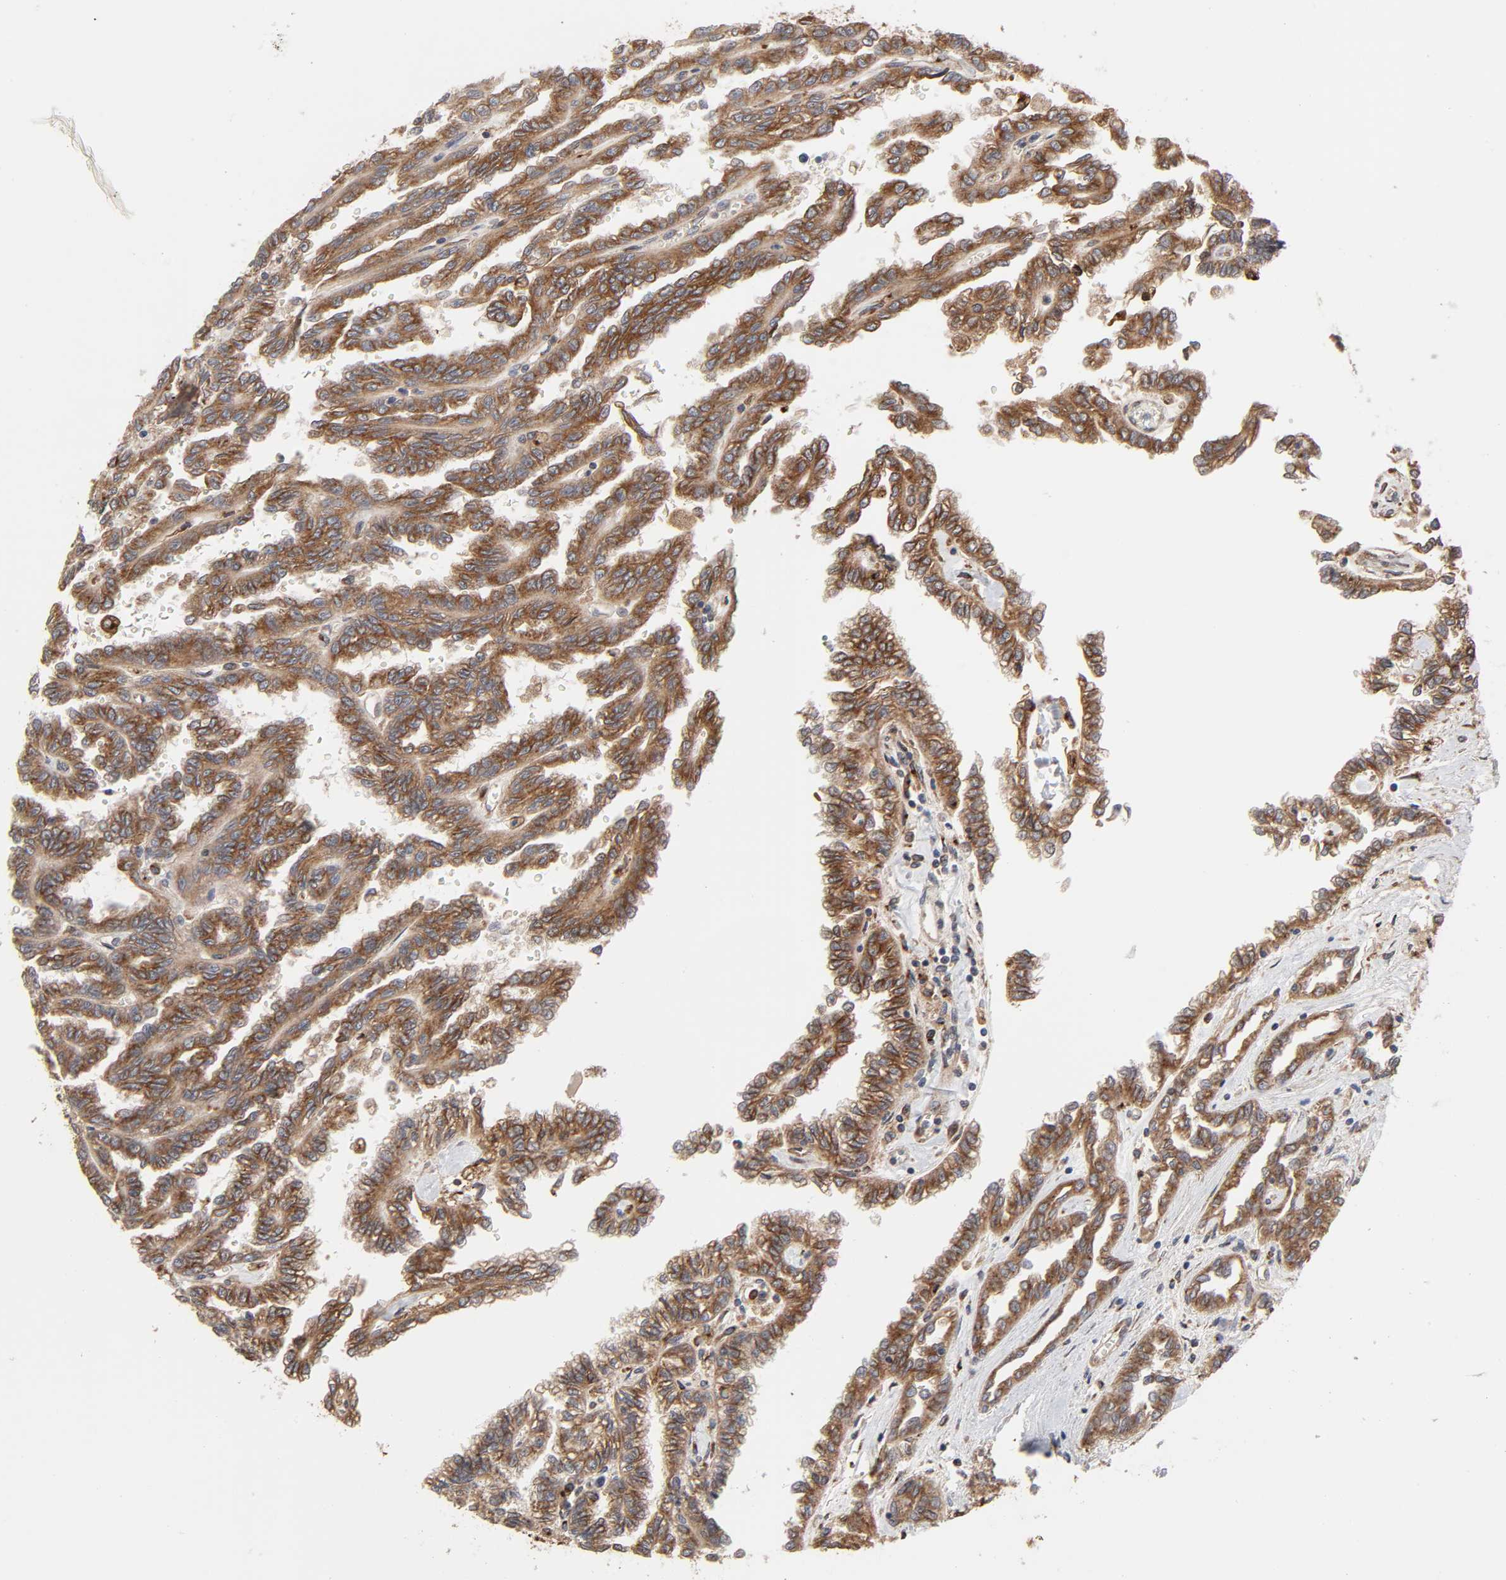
{"staining": {"intensity": "moderate", "quantity": ">75%", "location": "cytoplasmic/membranous"}, "tissue": "renal cancer", "cell_type": "Tumor cells", "image_type": "cancer", "snomed": [{"axis": "morphology", "description": "Inflammation, NOS"}, {"axis": "morphology", "description": "Adenocarcinoma, NOS"}, {"axis": "topography", "description": "Kidney"}], "caption": "Protein staining by IHC reveals moderate cytoplasmic/membranous staining in approximately >75% of tumor cells in renal cancer (adenocarcinoma). (IHC, brightfield microscopy, high magnification).", "gene": "GNPTG", "patient": {"sex": "male", "age": 68}}